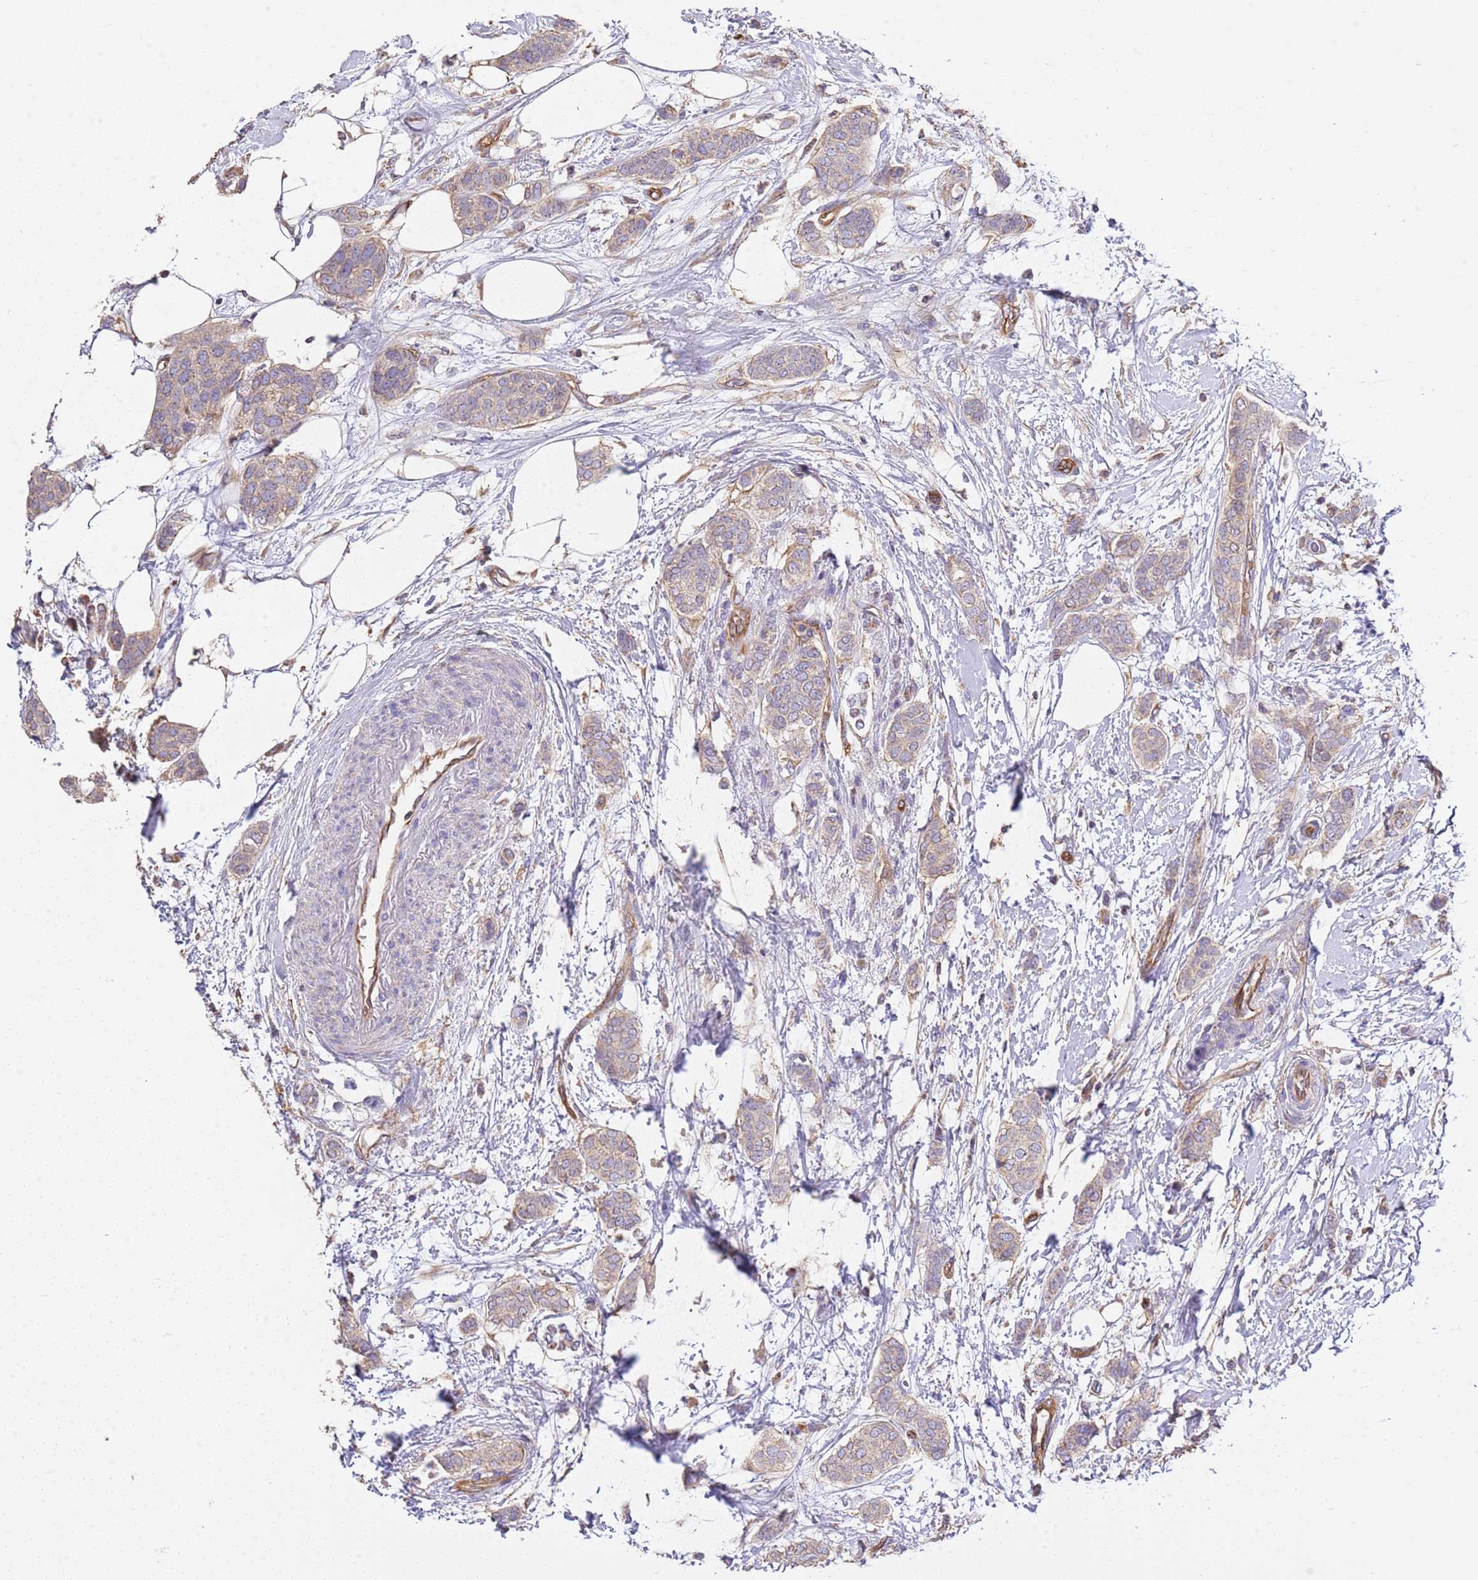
{"staining": {"intensity": "weak", "quantity": ">75%", "location": "cytoplasmic/membranous"}, "tissue": "breast cancer", "cell_type": "Tumor cells", "image_type": "cancer", "snomed": [{"axis": "morphology", "description": "Duct carcinoma"}, {"axis": "topography", "description": "Breast"}], "caption": "IHC of breast cancer shows low levels of weak cytoplasmic/membranous staining in about >75% of tumor cells.", "gene": "DOCK9", "patient": {"sex": "female", "age": 72}}